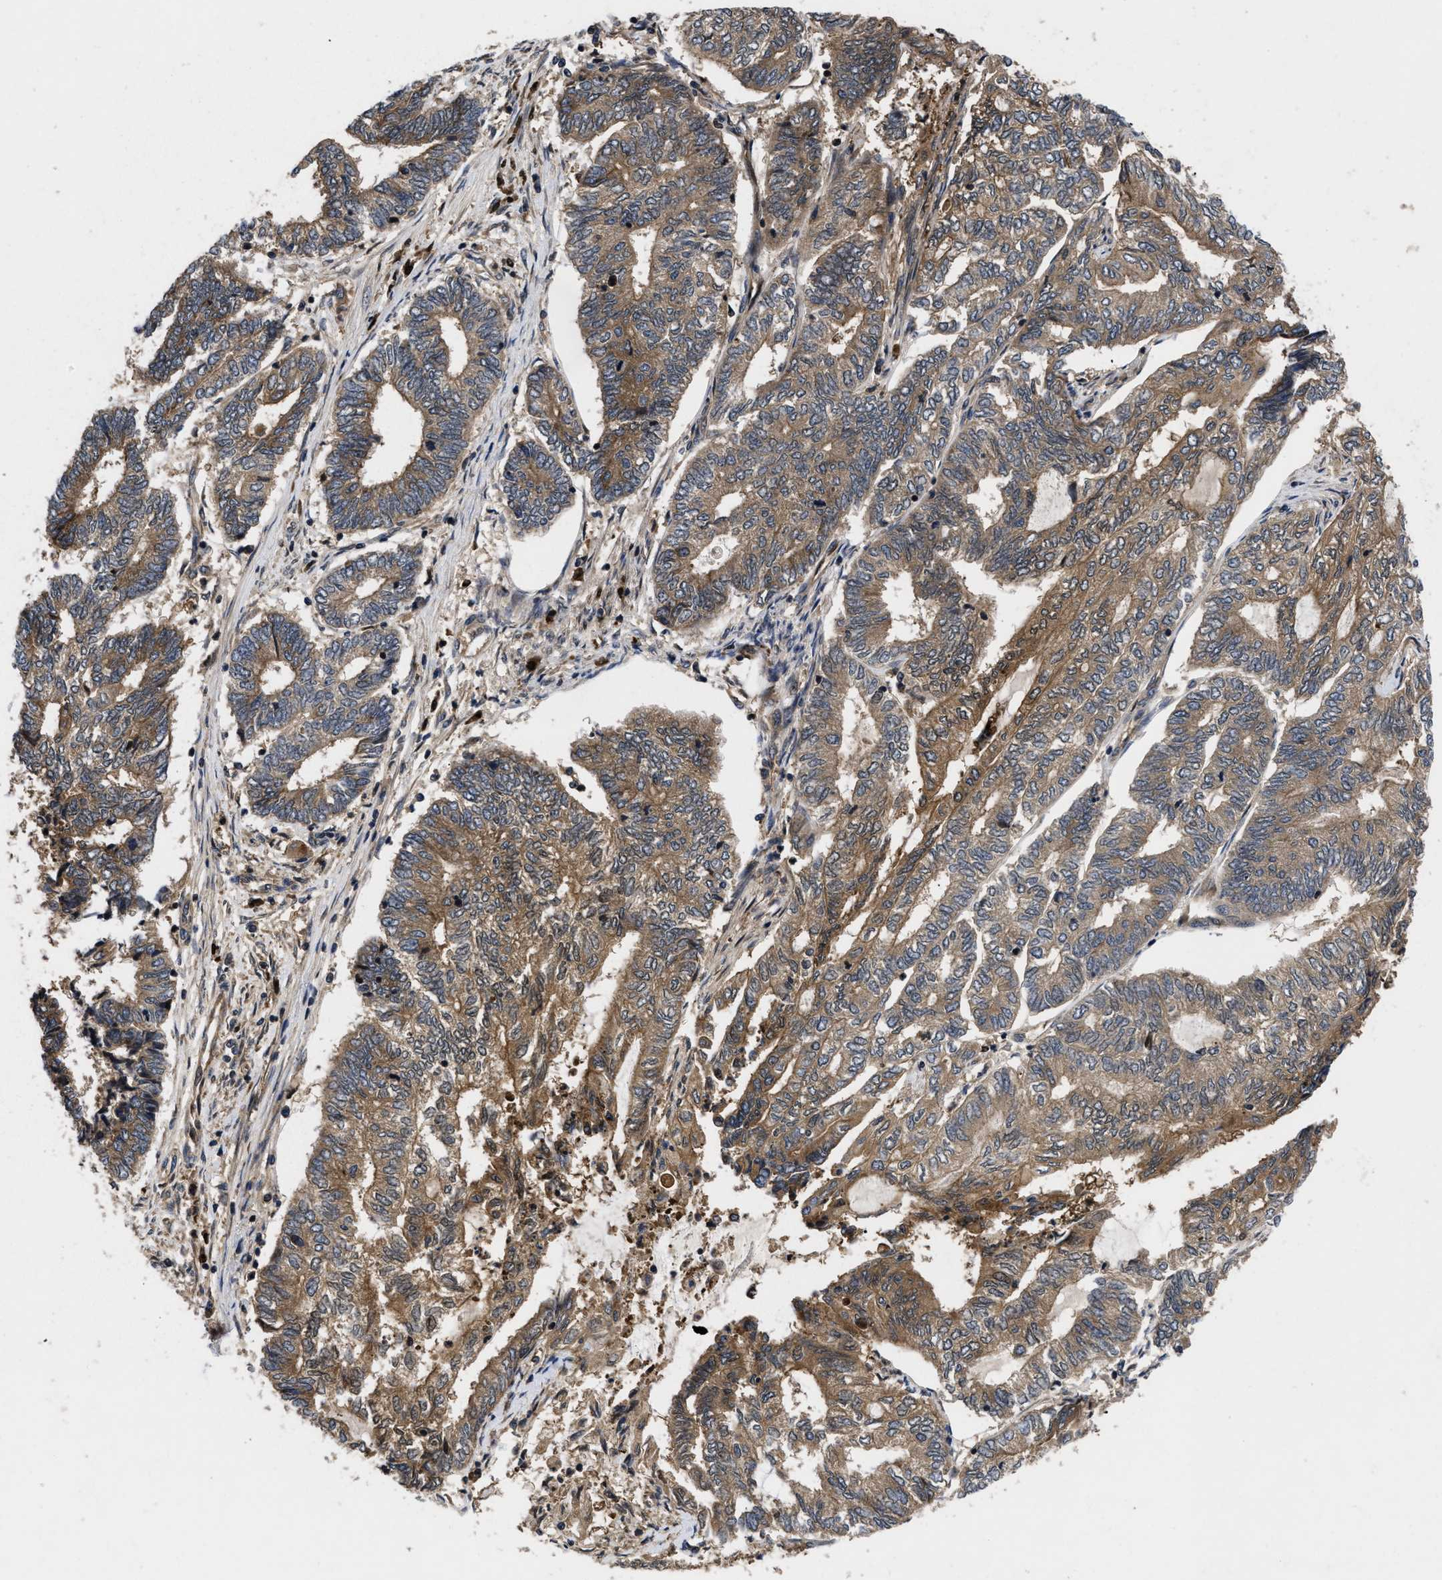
{"staining": {"intensity": "moderate", "quantity": ">75%", "location": "cytoplasmic/membranous"}, "tissue": "endometrial cancer", "cell_type": "Tumor cells", "image_type": "cancer", "snomed": [{"axis": "morphology", "description": "Adenocarcinoma, NOS"}, {"axis": "topography", "description": "Uterus"}, {"axis": "topography", "description": "Endometrium"}], "caption": "An immunohistochemistry image of neoplastic tissue is shown. Protein staining in brown labels moderate cytoplasmic/membranous positivity in endometrial cancer within tumor cells.", "gene": "FAM200A", "patient": {"sex": "female", "age": 70}}